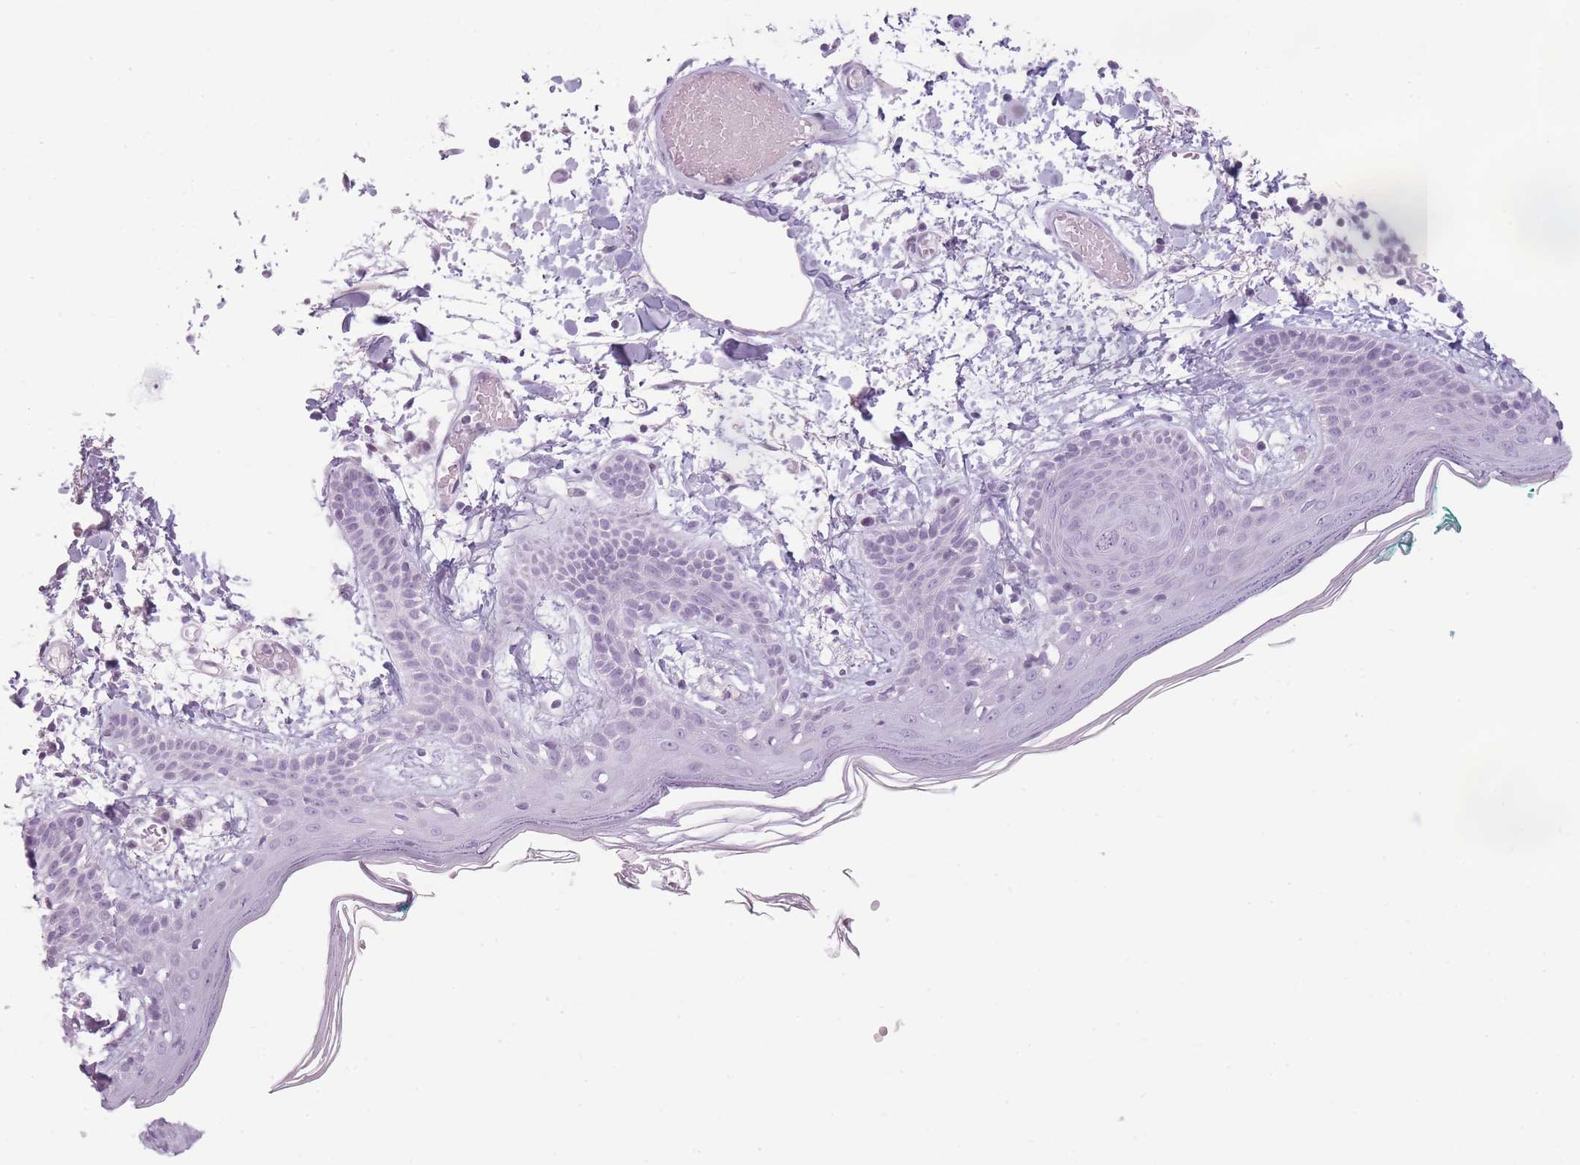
{"staining": {"intensity": "negative", "quantity": "none", "location": "none"}, "tissue": "skin", "cell_type": "Fibroblasts", "image_type": "normal", "snomed": [{"axis": "morphology", "description": "Normal tissue, NOS"}, {"axis": "topography", "description": "Skin"}], "caption": "Immunohistochemistry (IHC) histopathology image of unremarkable skin: skin stained with DAB exhibits no significant protein positivity in fibroblasts. (Brightfield microscopy of DAB immunohistochemistry (IHC) at high magnification).", "gene": "GGT1", "patient": {"sex": "male", "age": 79}}